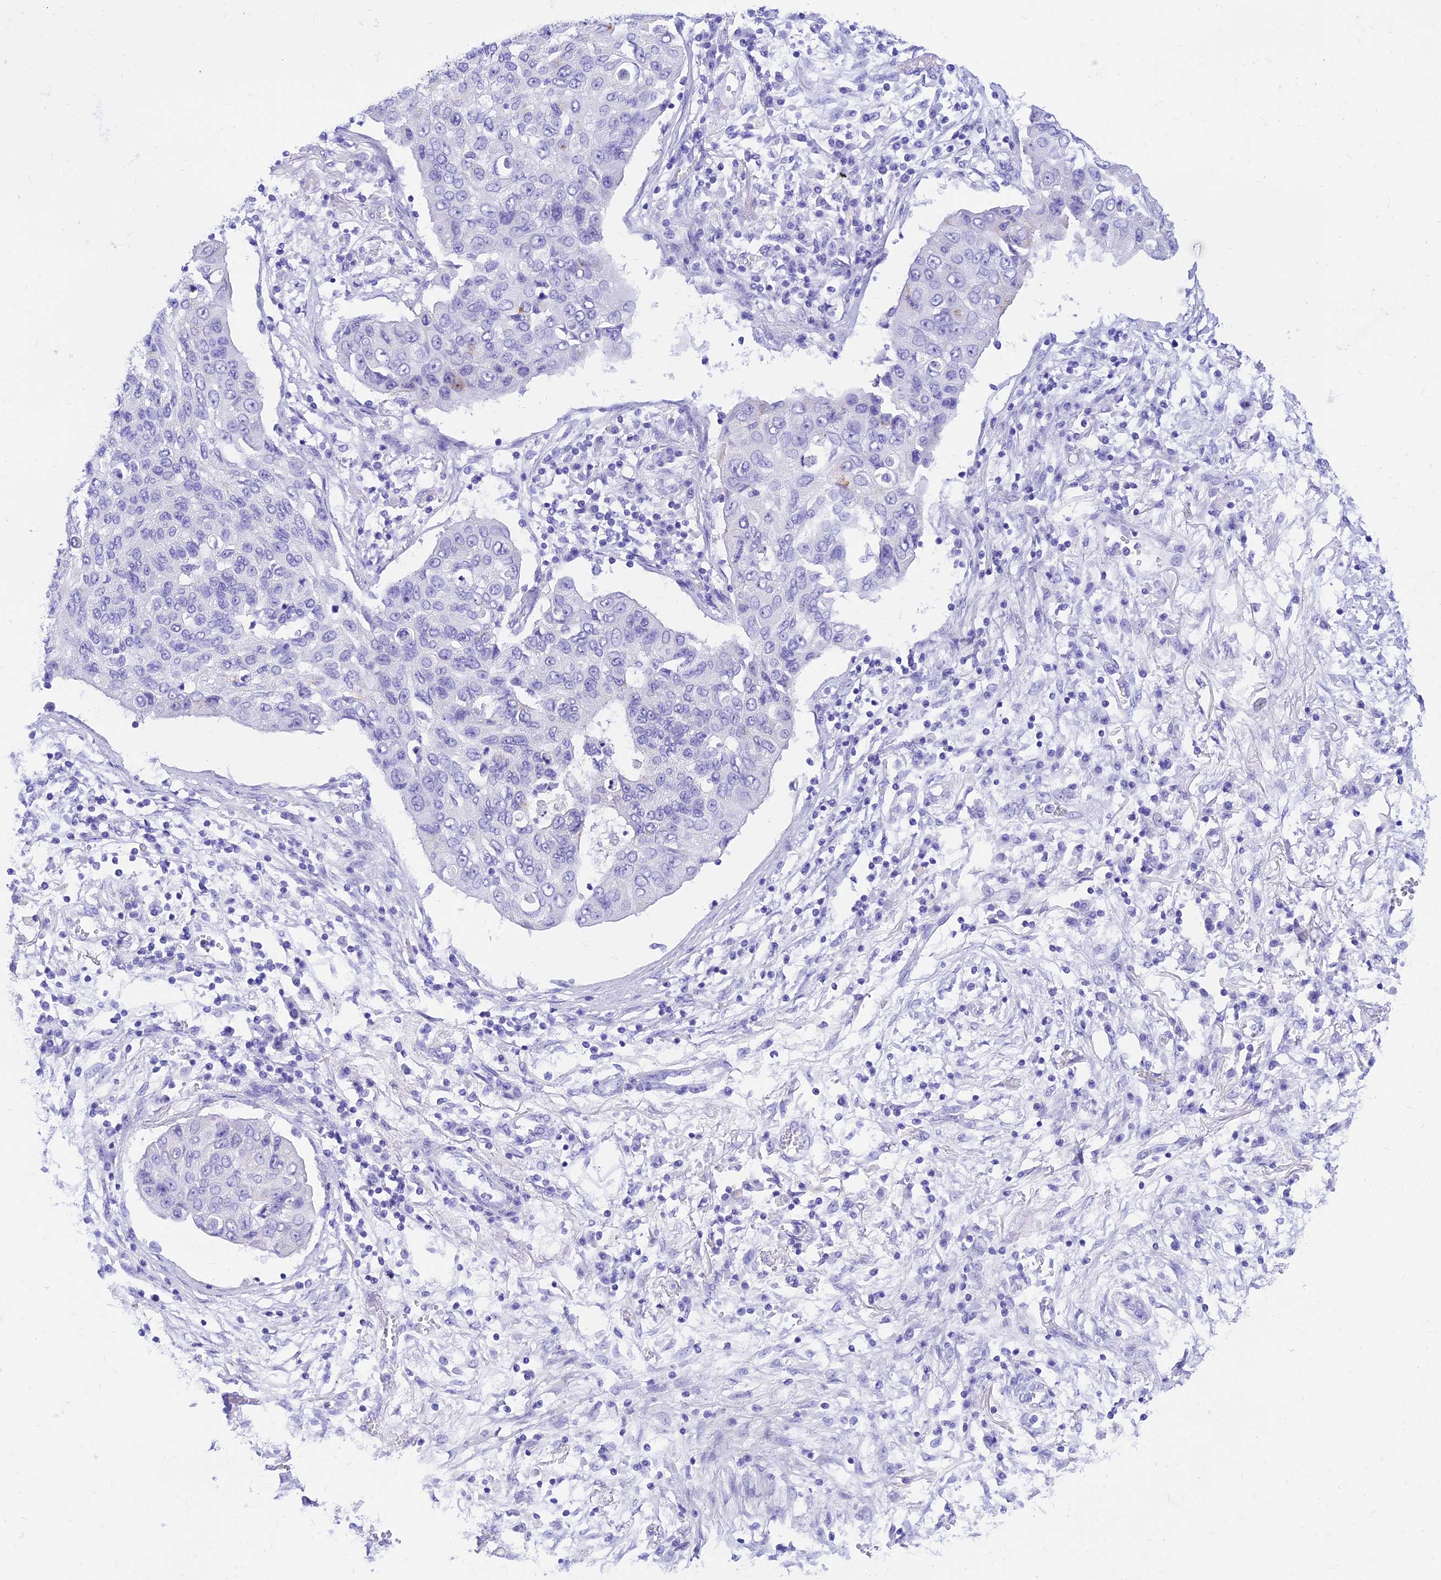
{"staining": {"intensity": "weak", "quantity": "<25%", "location": "cytoplasmic/membranous"}, "tissue": "lung cancer", "cell_type": "Tumor cells", "image_type": "cancer", "snomed": [{"axis": "morphology", "description": "Squamous cell carcinoma, NOS"}, {"axis": "topography", "description": "Lung"}], "caption": "Protein analysis of lung squamous cell carcinoma demonstrates no significant staining in tumor cells. (DAB (3,3'-diaminobenzidine) immunohistochemistry with hematoxylin counter stain).", "gene": "PRNP", "patient": {"sex": "male", "age": 74}}